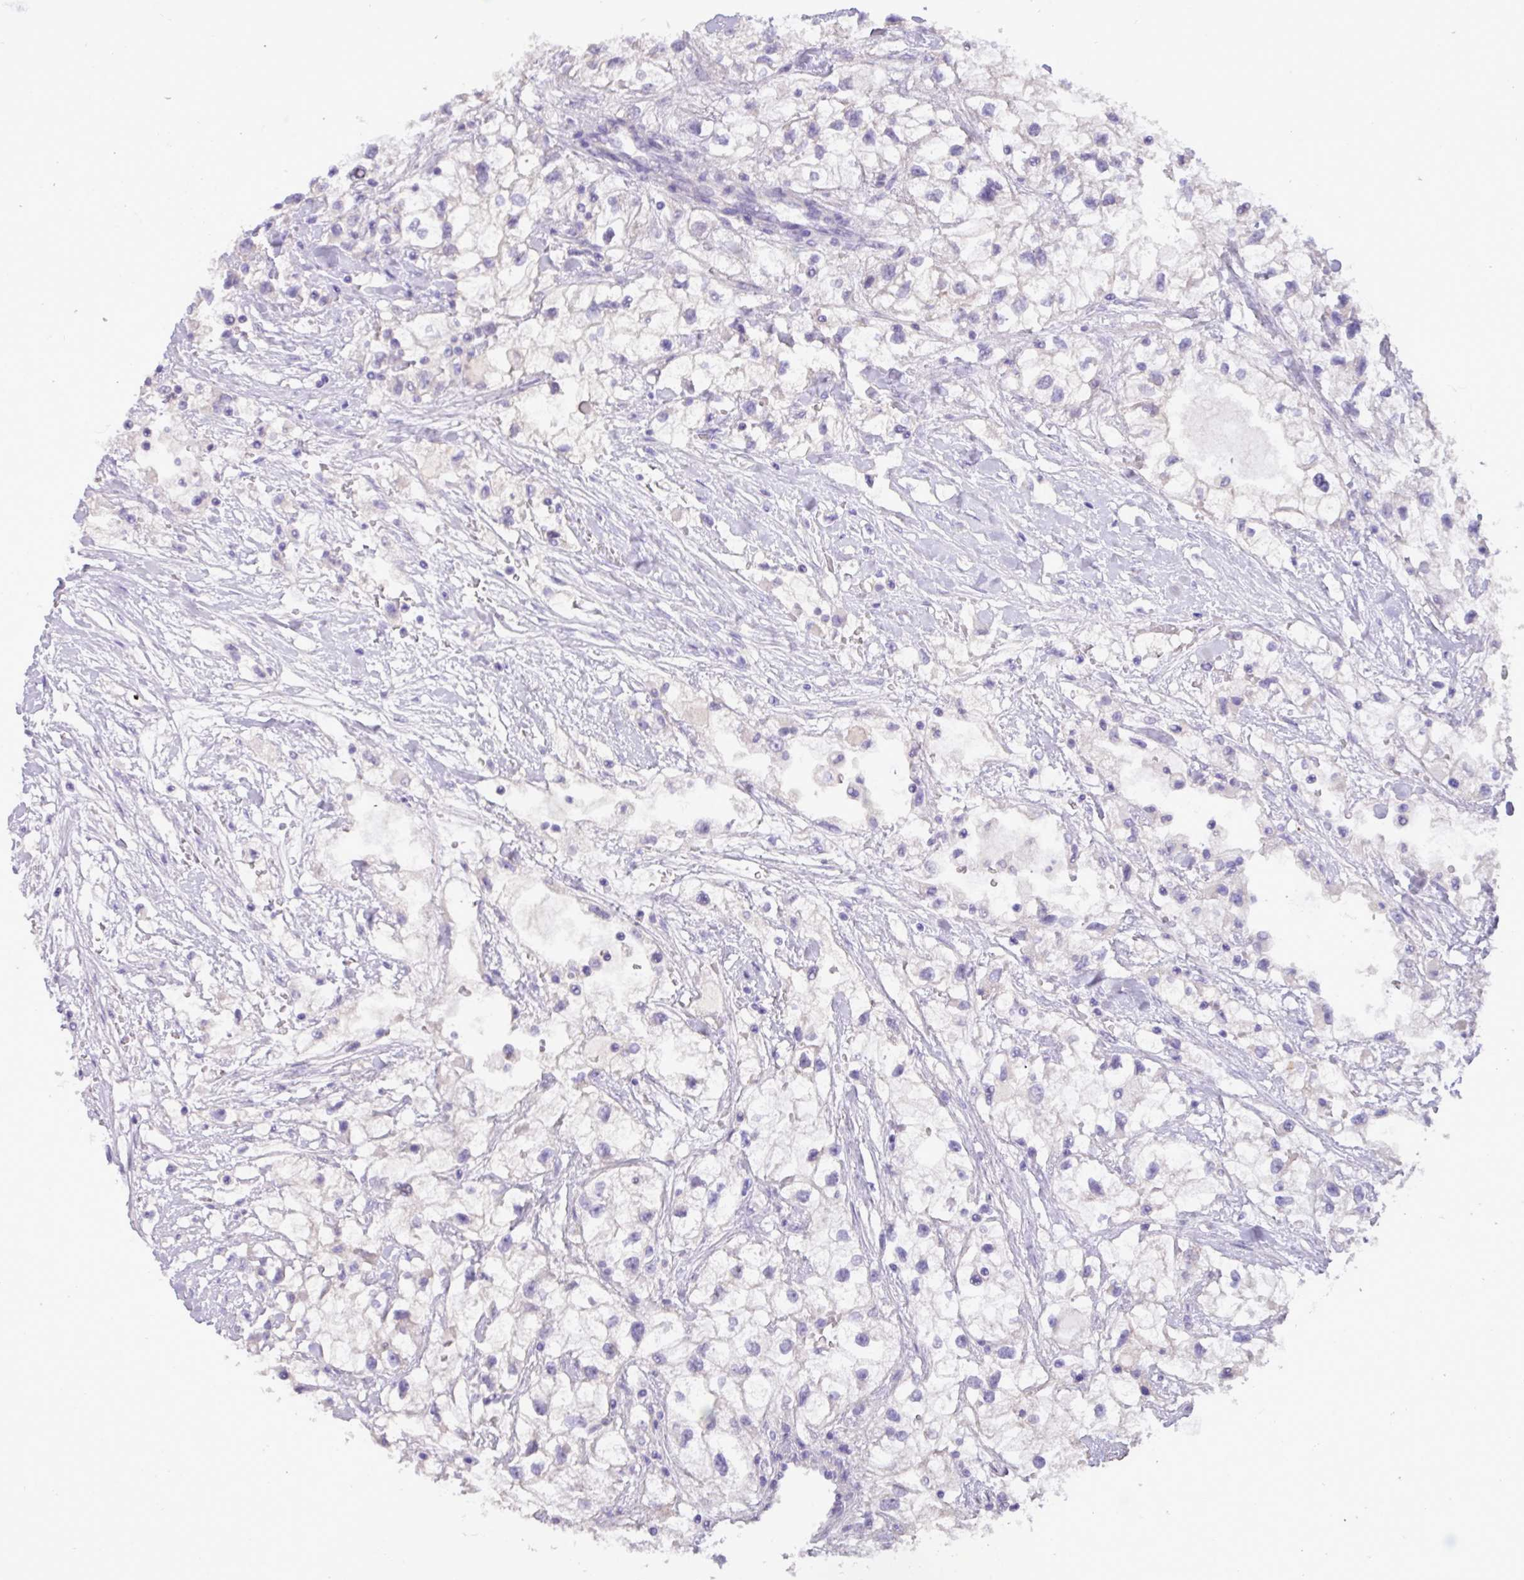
{"staining": {"intensity": "negative", "quantity": "none", "location": "none"}, "tissue": "renal cancer", "cell_type": "Tumor cells", "image_type": "cancer", "snomed": [{"axis": "morphology", "description": "Adenocarcinoma, NOS"}, {"axis": "topography", "description": "Kidney"}], "caption": "IHC photomicrograph of neoplastic tissue: renal cancer (adenocarcinoma) stained with DAB (3,3'-diaminobenzidine) demonstrates no significant protein expression in tumor cells.", "gene": "EPCAM", "patient": {"sex": "male", "age": 59}}